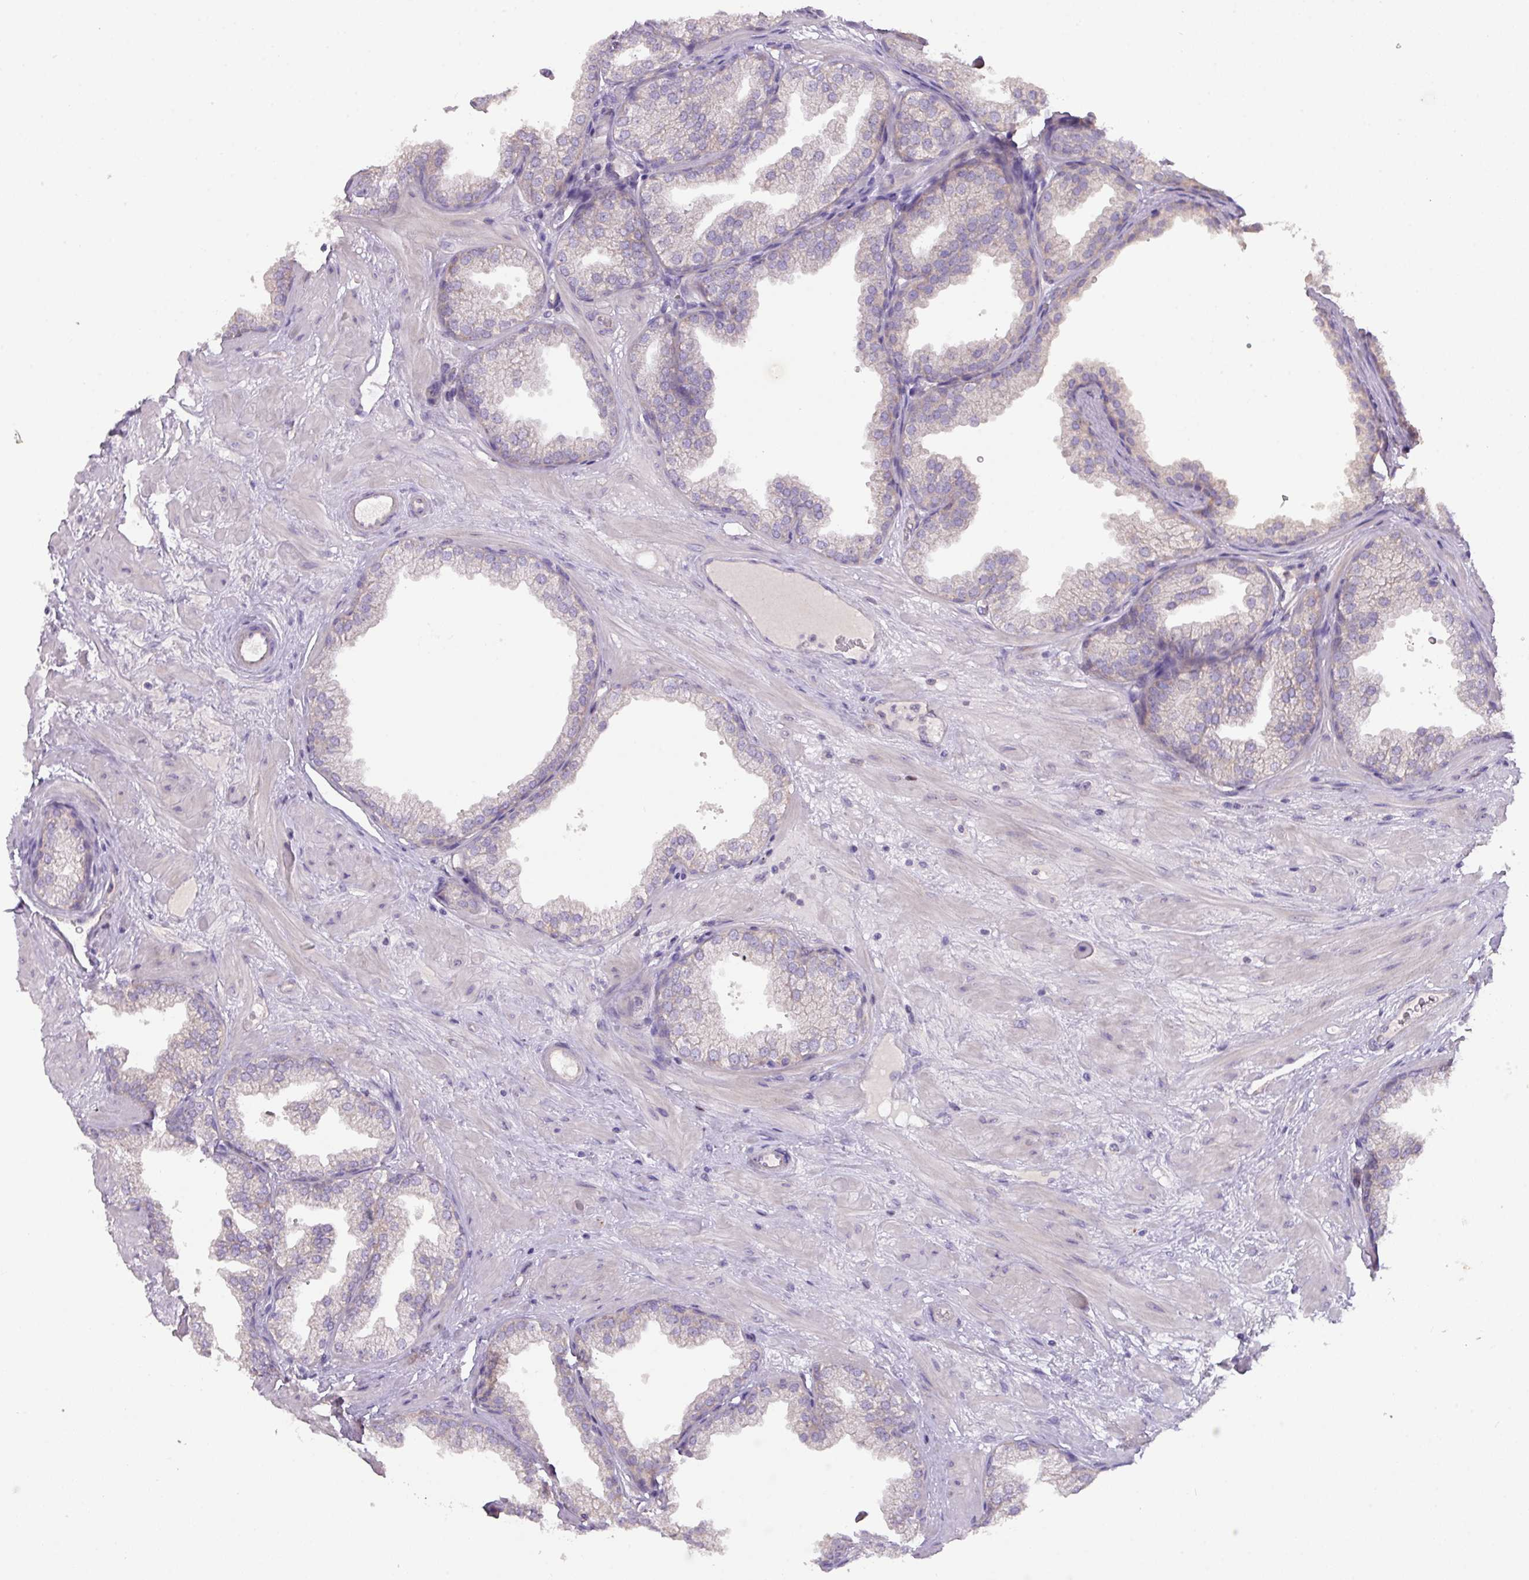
{"staining": {"intensity": "moderate", "quantity": "<25%", "location": "cytoplasmic/membranous"}, "tissue": "prostate", "cell_type": "Glandular cells", "image_type": "normal", "snomed": [{"axis": "morphology", "description": "Normal tissue, NOS"}, {"axis": "topography", "description": "Prostate"}], "caption": "Prostate stained for a protein (brown) demonstrates moderate cytoplasmic/membranous positive positivity in approximately <25% of glandular cells.", "gene": "ZNF394", "patient": {"sex": "male", "age": 37}}